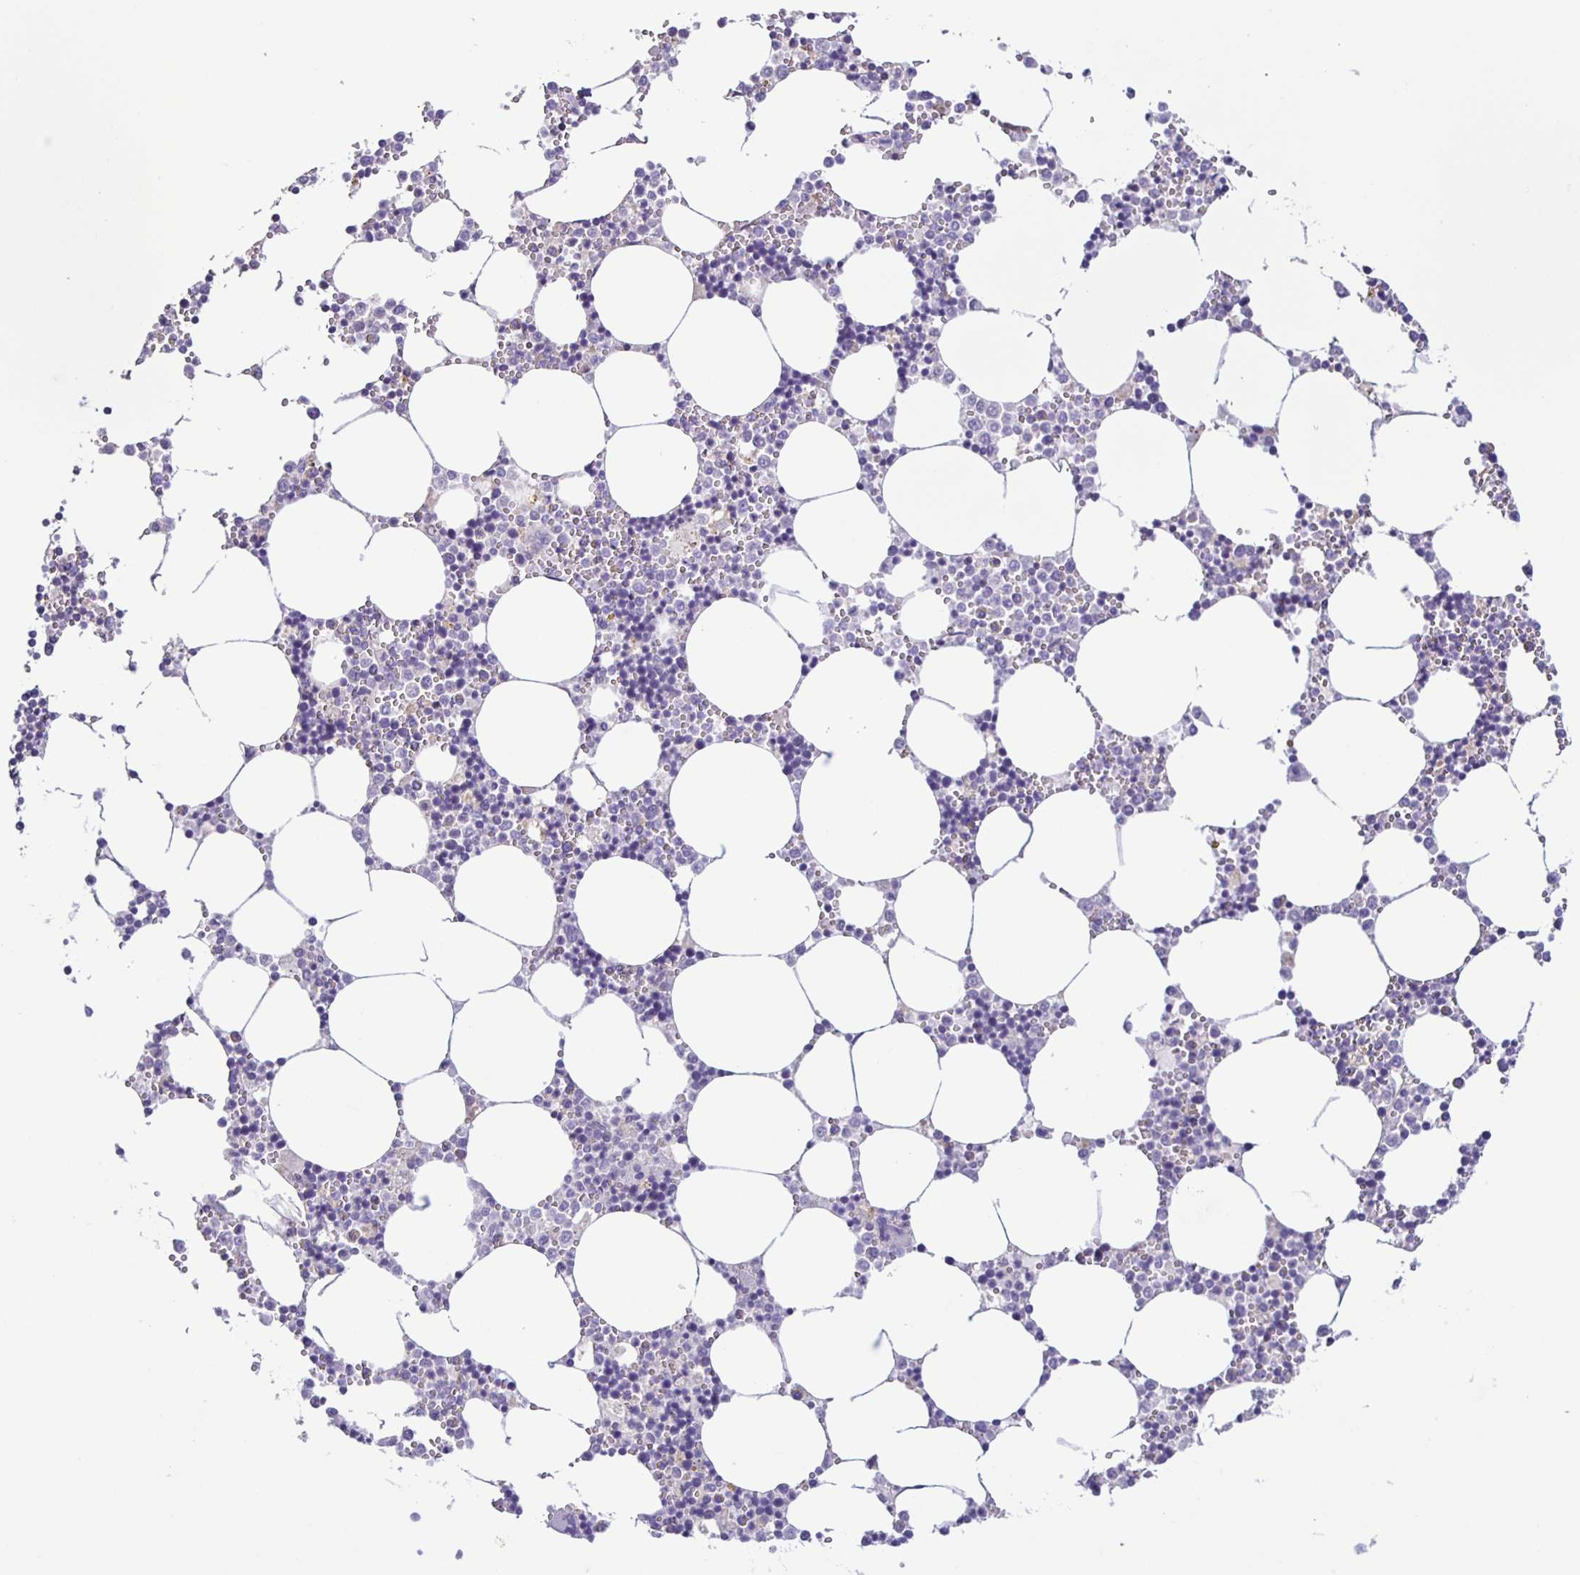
{"staining": {"intensity": "negative", "quantity": "none", "location": "none"}, "tissue": "bone marrow", "cell_type": "Hematopoietic cells", "image_type": "normal", "snomed": [{"axis": "morphology", "description": "Normal tissue, NOS"}, {"axis": "topography", "description": "Bone marrow"}], "caption": "The IHC histopathology image has no significant positivity in hematopoietic cells of bone marrow. (DAB IHC, high magnification).", "gene": "BOLL", "patient": {"sex": "male", "age": 54}}